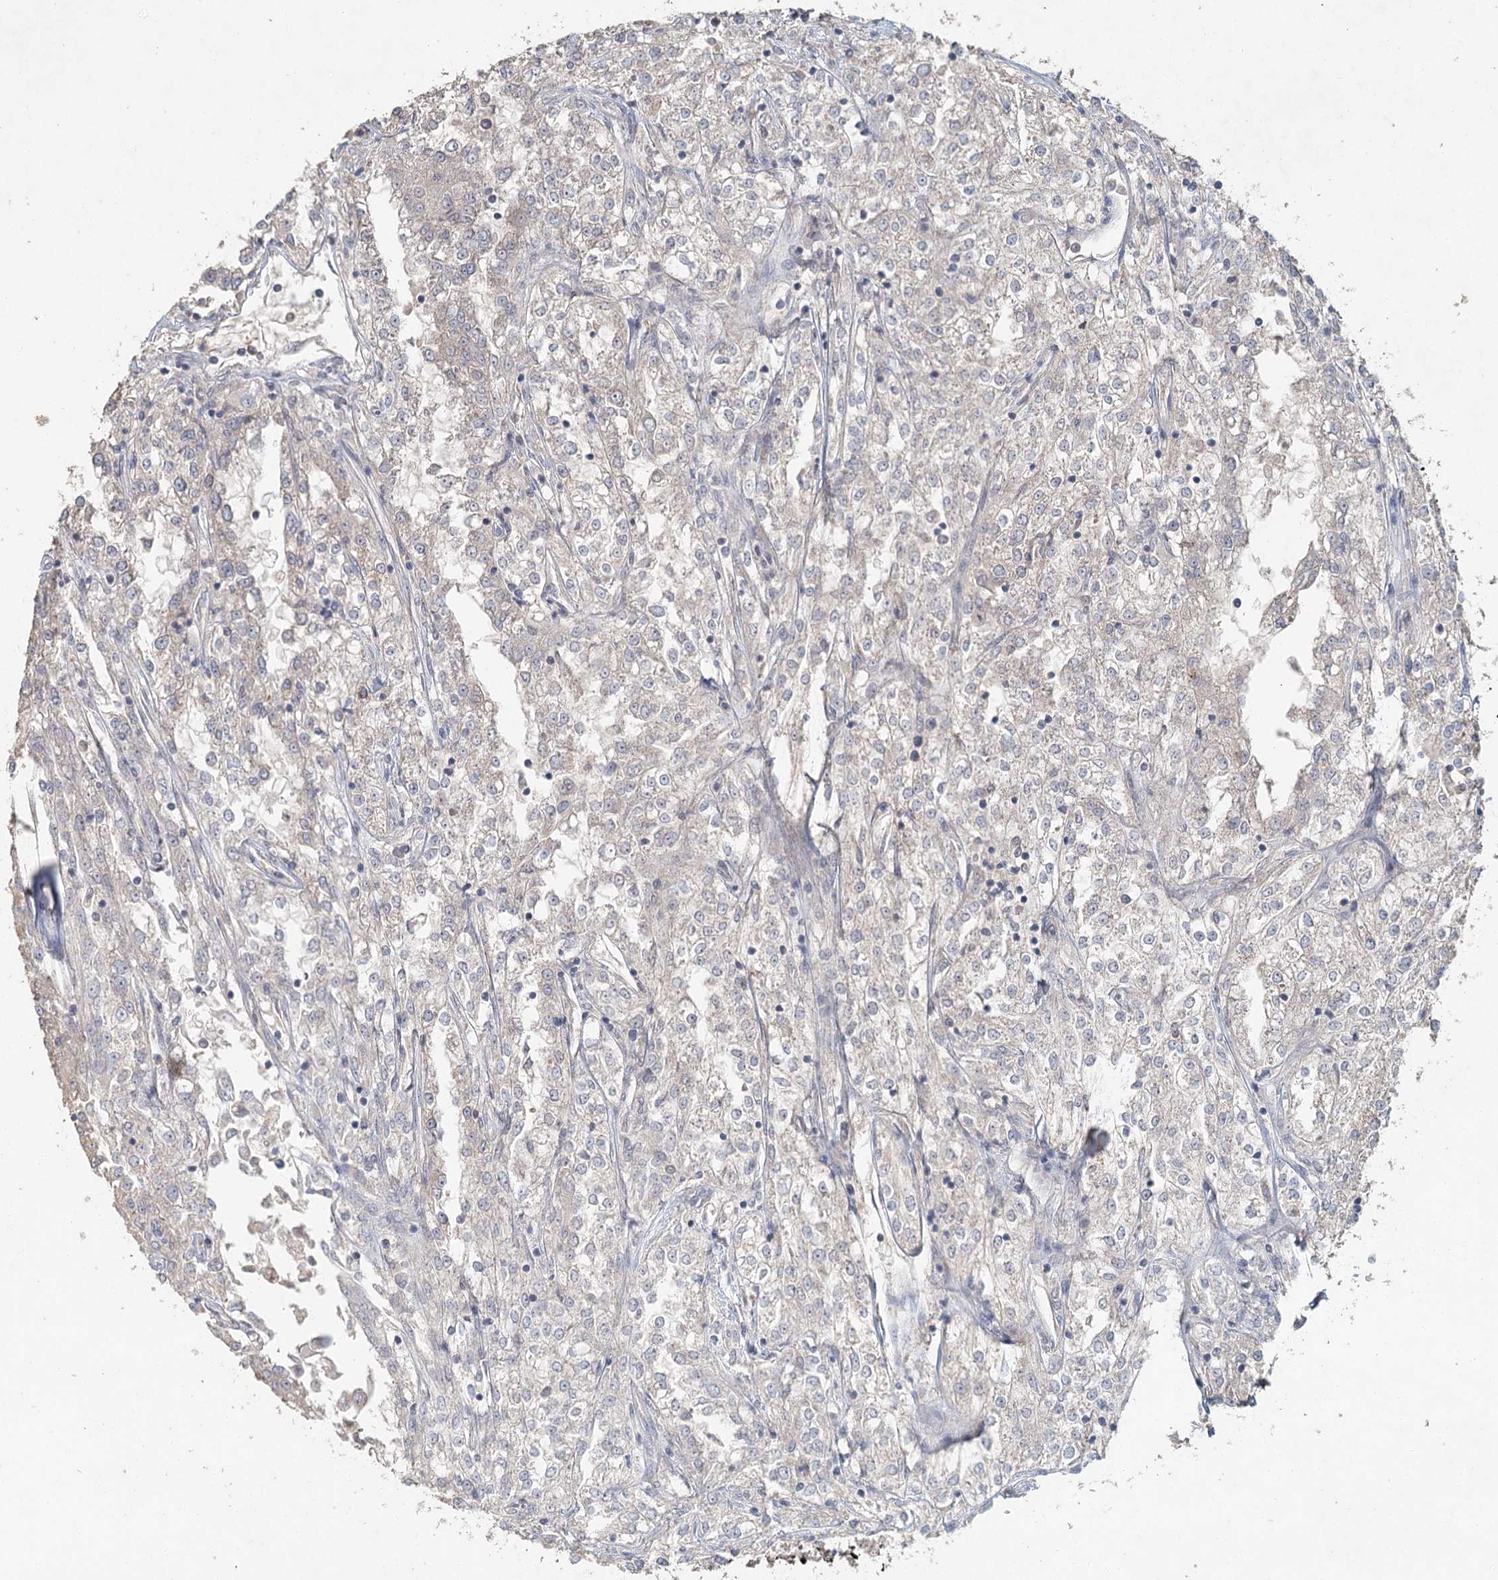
{"staining": {"intensity": "negative", "quantity": "none", "location": "none"}, "tissue": "renal cancer", "cell_type": "Tumor cells", "image_type": "cancer", "snomed": [{"axis": "morphology", "description": "Adenocarcinoma, NOS"}, {"axis": "topography", "description": "Kidney"}], "caption": "Immunohistochemistry image of human renal cancer (adenocarcinoma) stained for a protein (brown), which reveals no positivity in tumor cells. The staining is performed using DAB brown chromogen with nuclei counter-stained in using hematoxylin.", "gene": "ADK", "patient": {"sex": "female", "age": 52}}